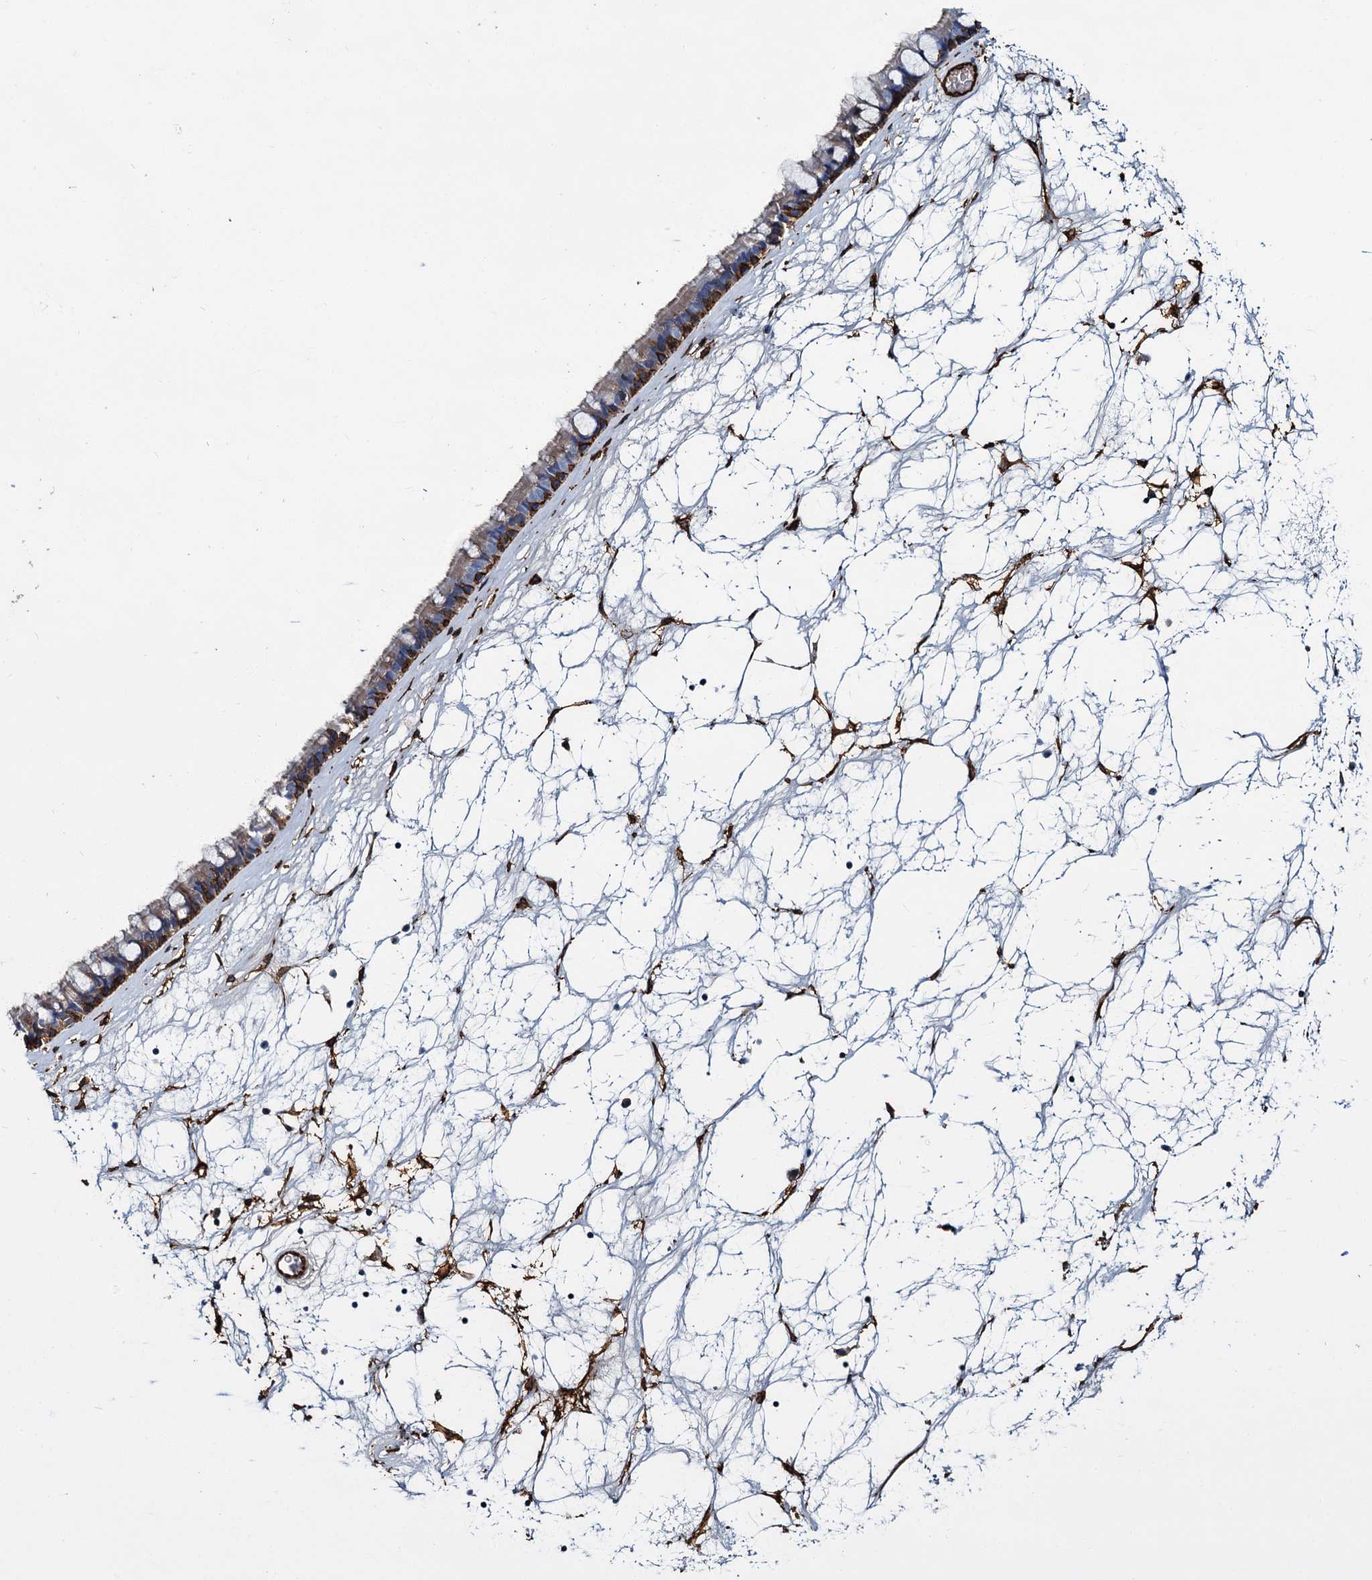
{"staining": {"intensity": "moderate", "quantity": ">75%", "location": "cytoplasmic/membranous"}, "tissue": "nasopharynx", "cell_type": "Respiratory epithelial cells", "image_type": "normal", "snomed": [{"axis": "morphology", "description": "Normal tissue, NOS"}, {"axis": "topography", "description": "Nasopharynx"}], "caption": "Protein staining exhibits moderate cytoplasmic/membranous staining in approximately >75% of respiratory epithelial cells in unremarkable nasopharynx.", "gene": "CACNA1C", "patient": {"sex": "male", "age": 64}}